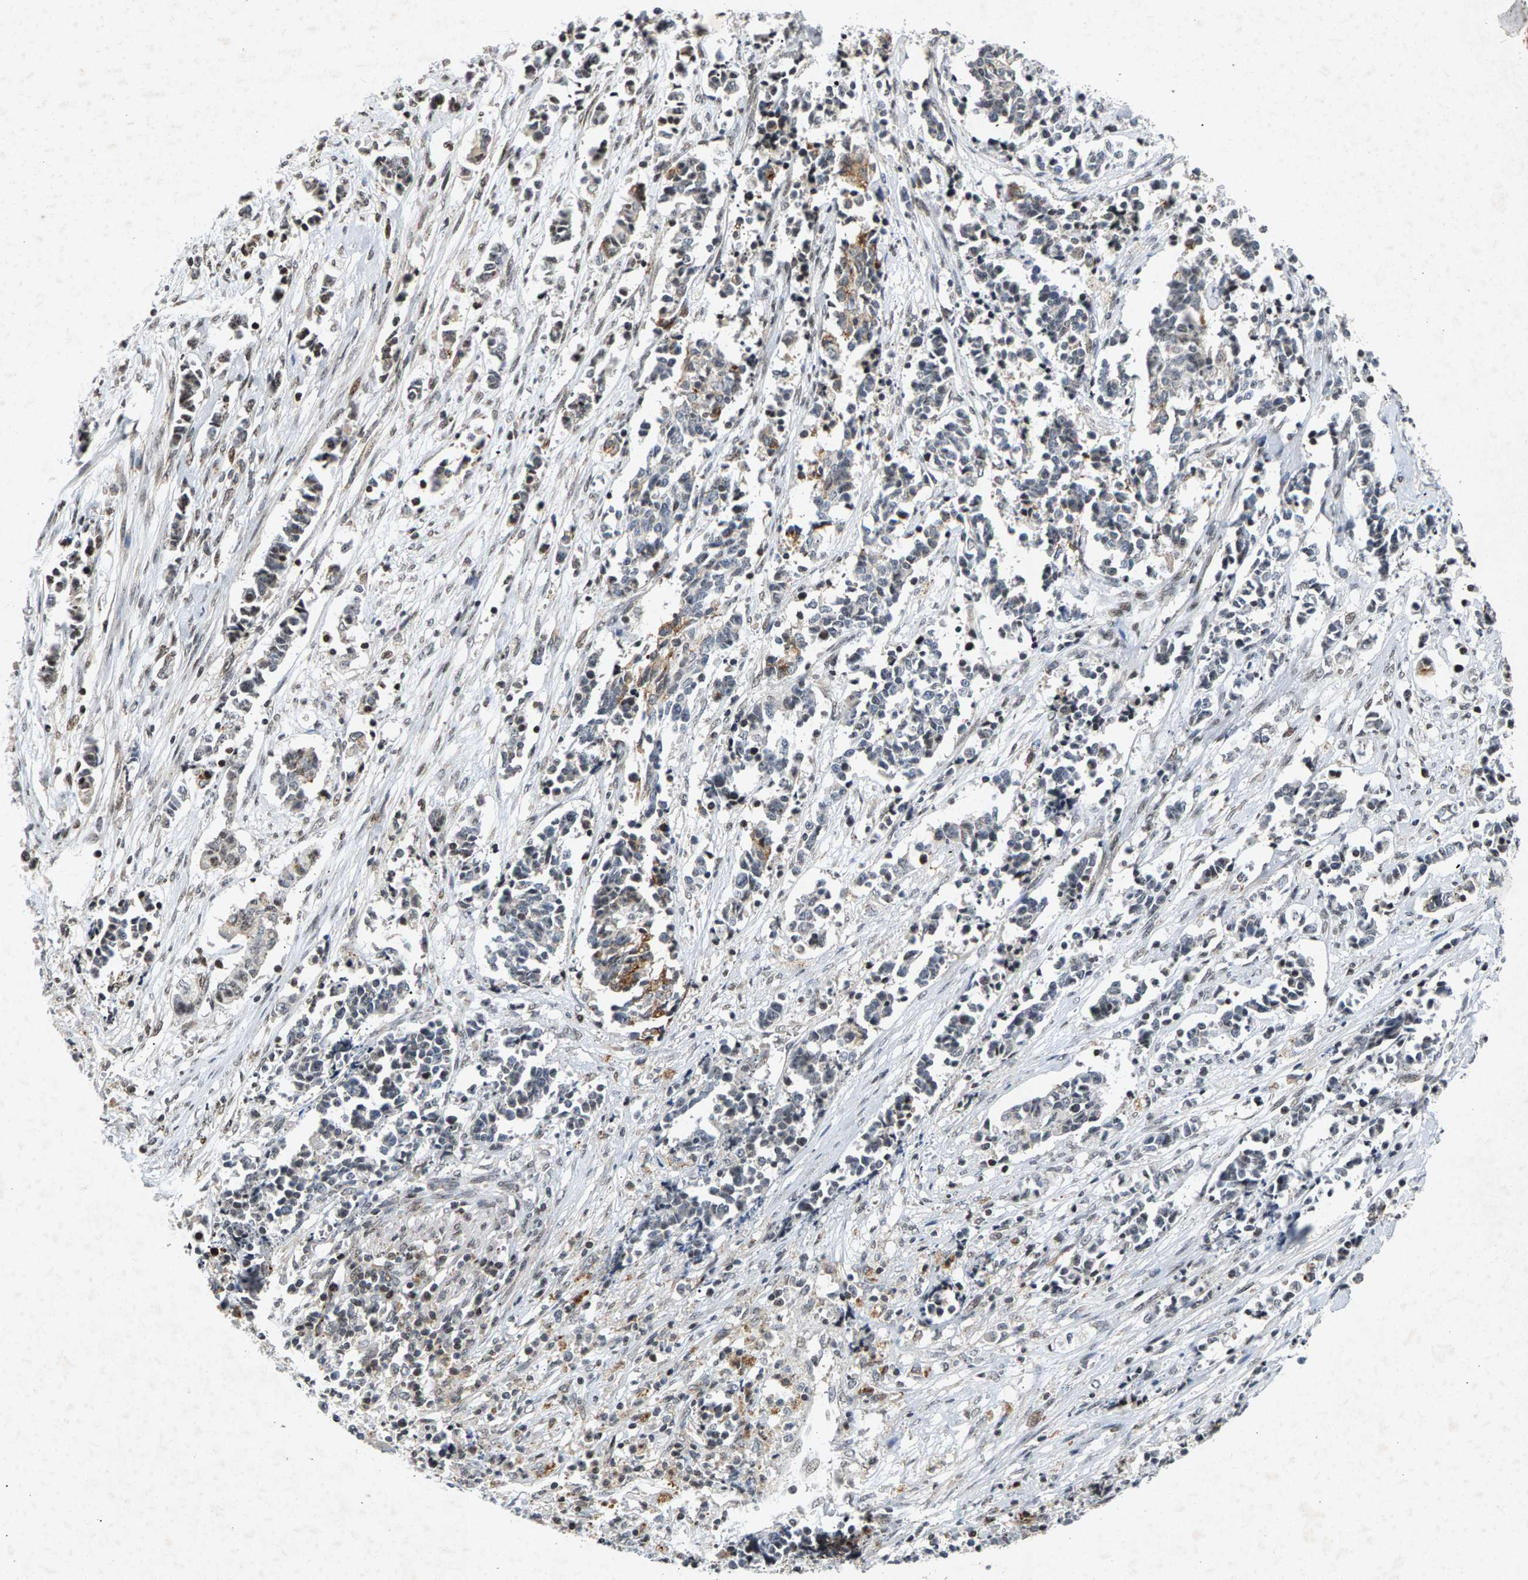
{"staining": {"intensity": "negative", "quantity": "none", "location": "none"}, "tissue": "cervical cancer", "cell_type": "Tumor cells", "image_type": "cancer", "snomed": [{"axis": "morphology", "description": "Squamous cell carcinoma, NOS"}, {"axis": "topography", "description": "Cervix"}], "caption": "This image is of cervical cancer stained with immunohistochemistry (IHC) to label a protein in brown with the nuclei are counter-stained blue. There is no expression in tumor cells.", "gene": "ZPR1", "patient": {"sex": "female", "age": 35}}